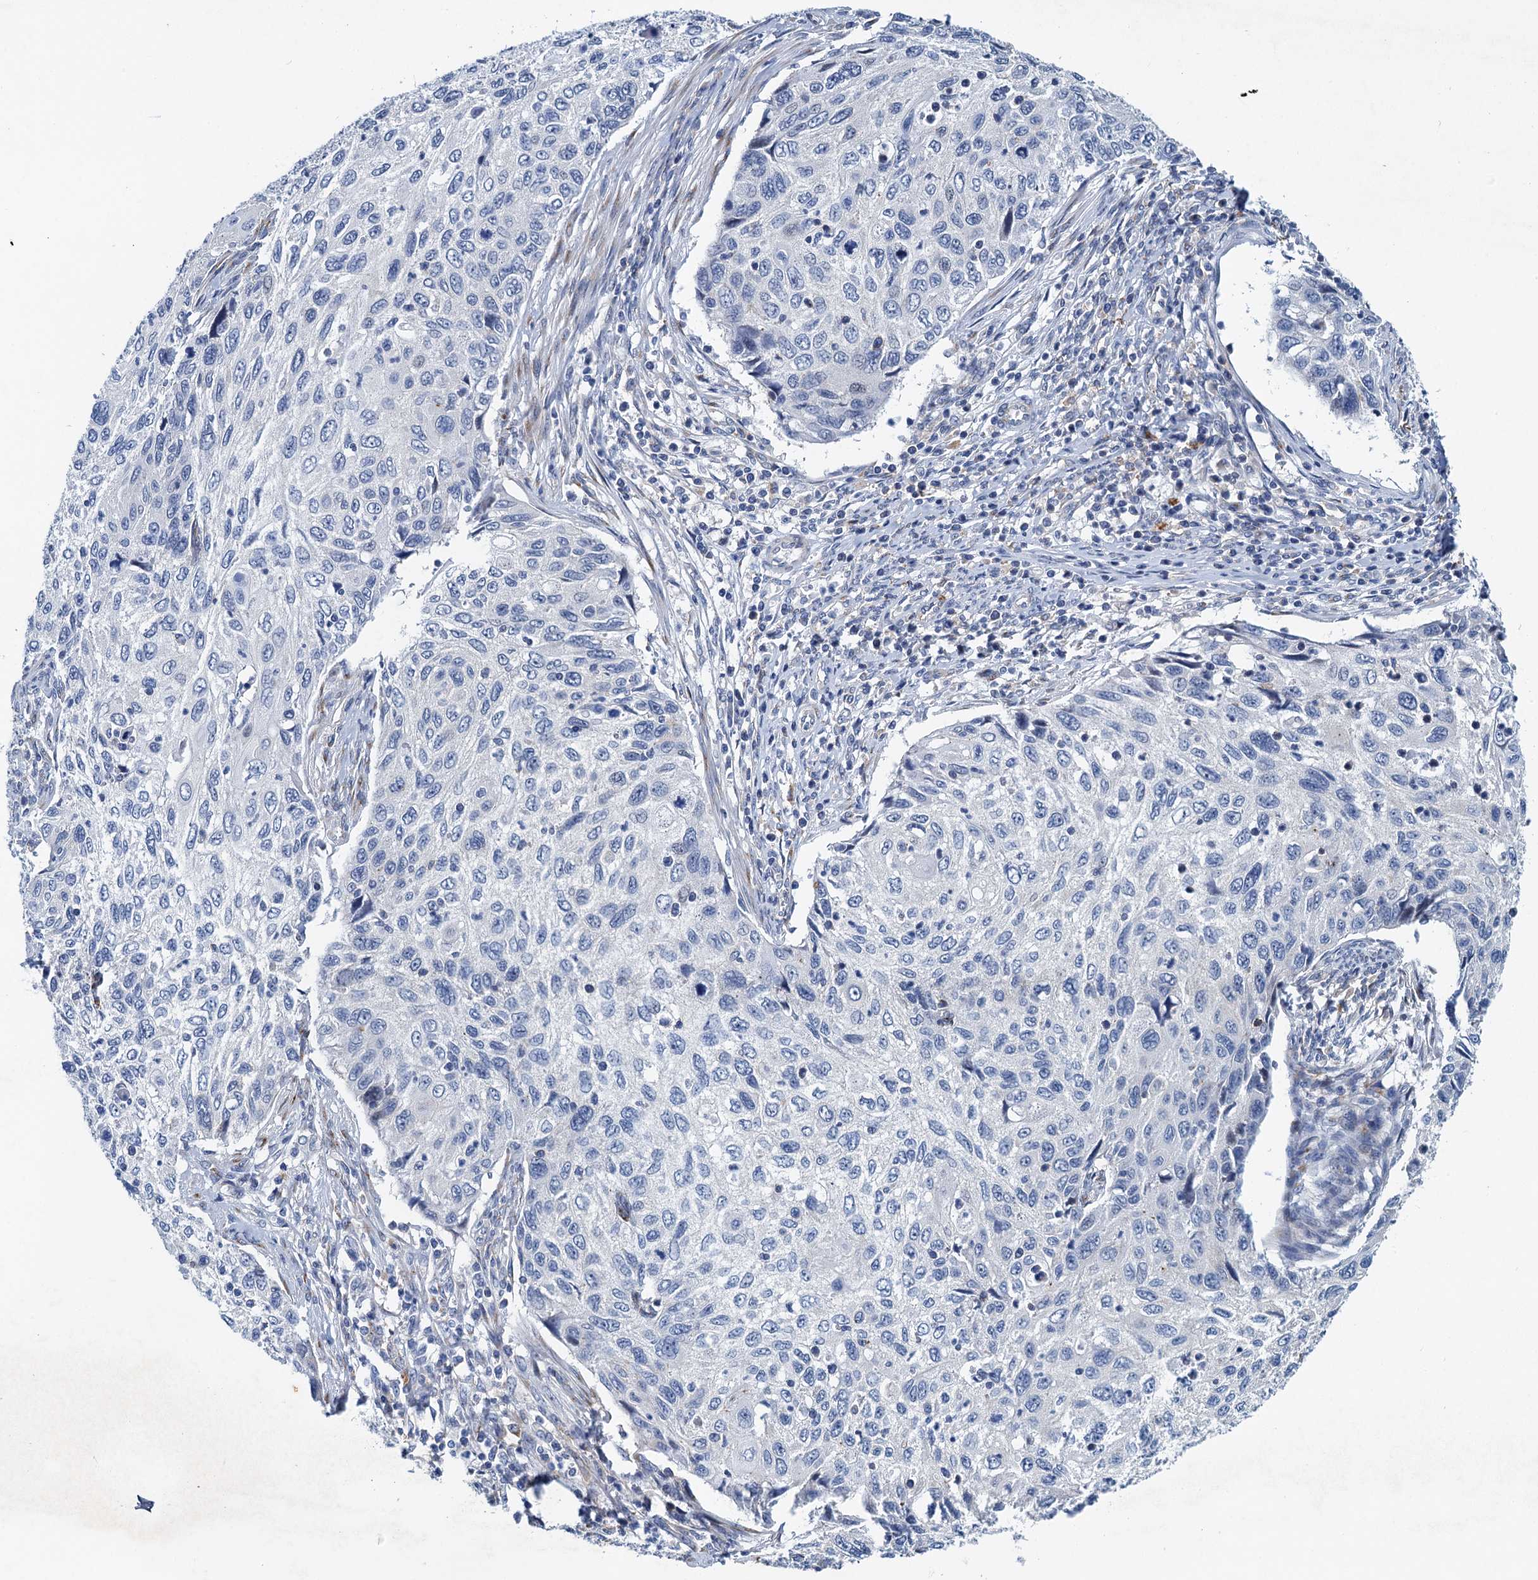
{"staining": {"intensity": "negative", "quantity": "none", "location": "none"}, "tissue": "cervical cancer", "cell_type": "Tumor cells", "image_type": "cancer", "snomed": [{"axis": "morphology", "description": "Squamous cell carcinoma, NOS"}, {"axis": "topography", "description": "Cervix"}], "caption": "The image demonstrates no significant expression in tumor cells of cervical cancer.", "gene": "NBEA", "patient": {"sex": "female", "age": 70}}